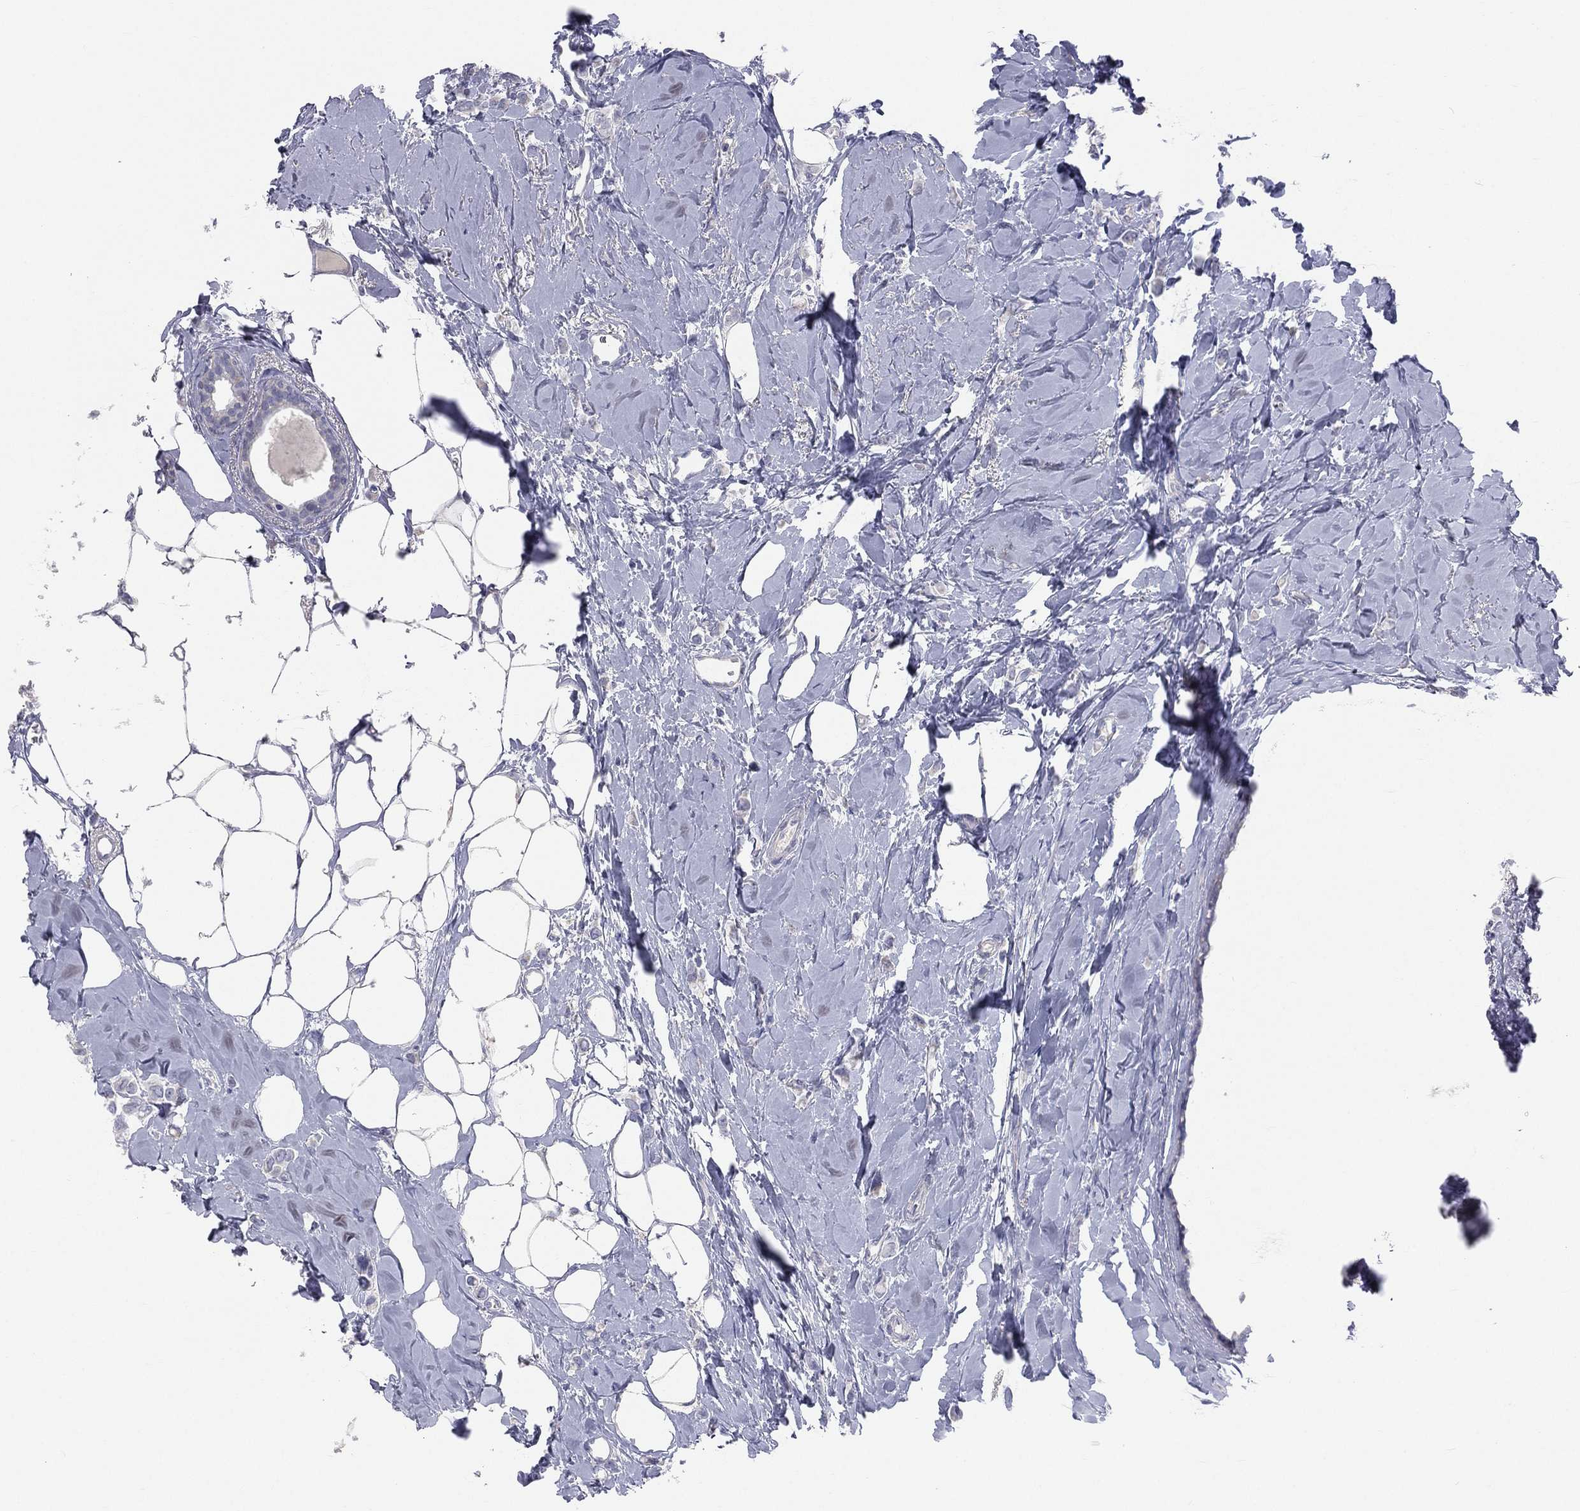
{"staining": {"intensity": "negative", "quantity": "none", "location": "none"}, "tissue": "breast cancer", "cell_type": "Tumor cells", "image_type": "cancer", "snomed": [{"axis": "morphology", "description": "Lobular carcinoma"}, {"axis": "topography", "description": "Breast"}], "caption": "This is a micrograph of immunohistochemistry staining of lobular carcinoma (breast), which shows no positivity in tumor cells.", "gene": "STK31", "patient": {"sex": "female", "age": 66}}